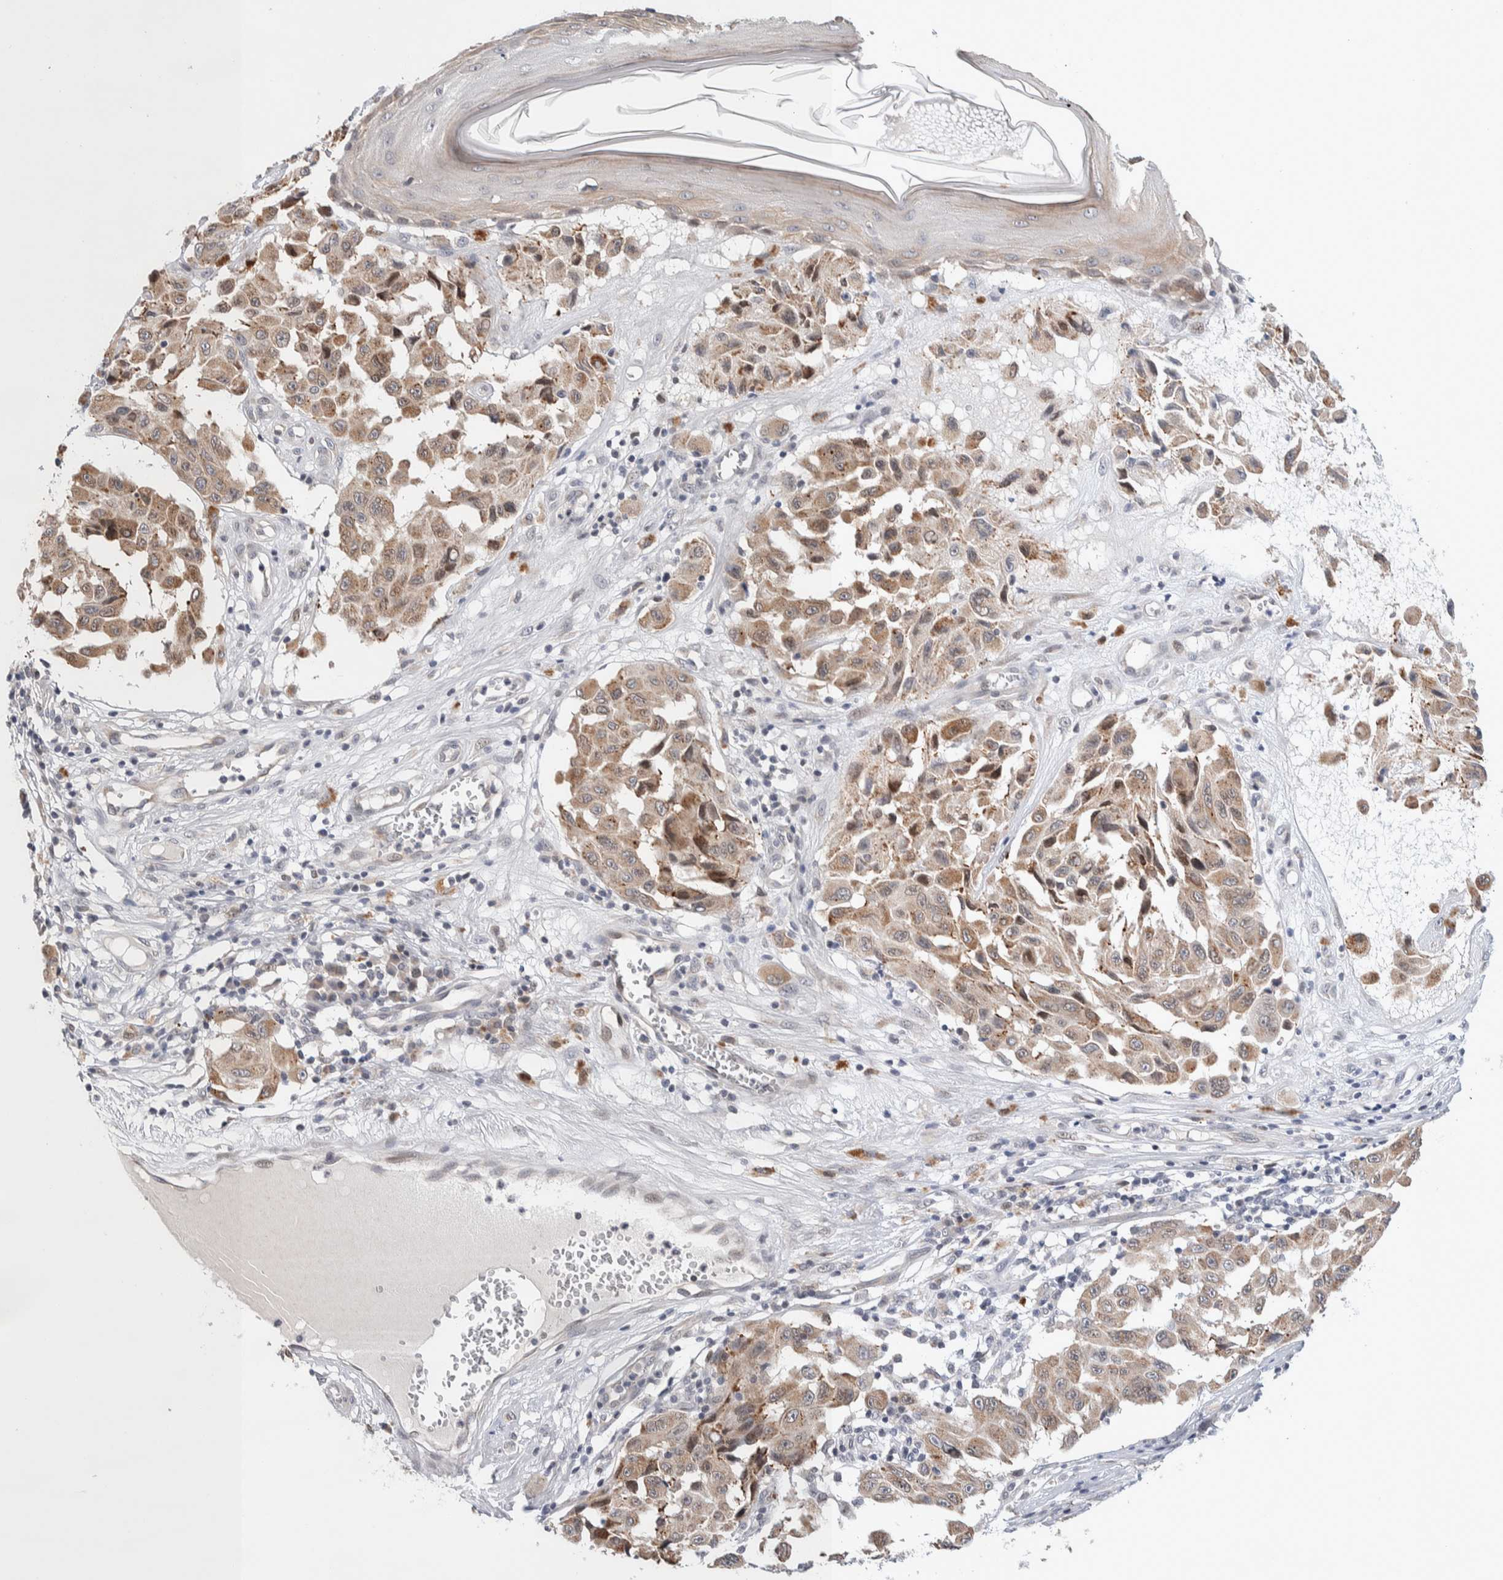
{"staining": {"intensity": "moderate", "quantity": ">75%", "location": "cytoplasmic/membranous"}, "tissue": "melanoma", "cell_type": "Tumor cells", "image_type": "cancer", "snomed": [{"axis": "morphology", "description": "Malignant melanoma, NOS"}, {"axis": "topography", "description": "Skin"}], "caption": "This is an image of immunohistochemistry staining of malignant melanoma, which shows moderate positivity in the cytoplasmic/membranous of tumor cells.", "gene": "CRAT", "patient": {"sex": "male", "age": 30}}